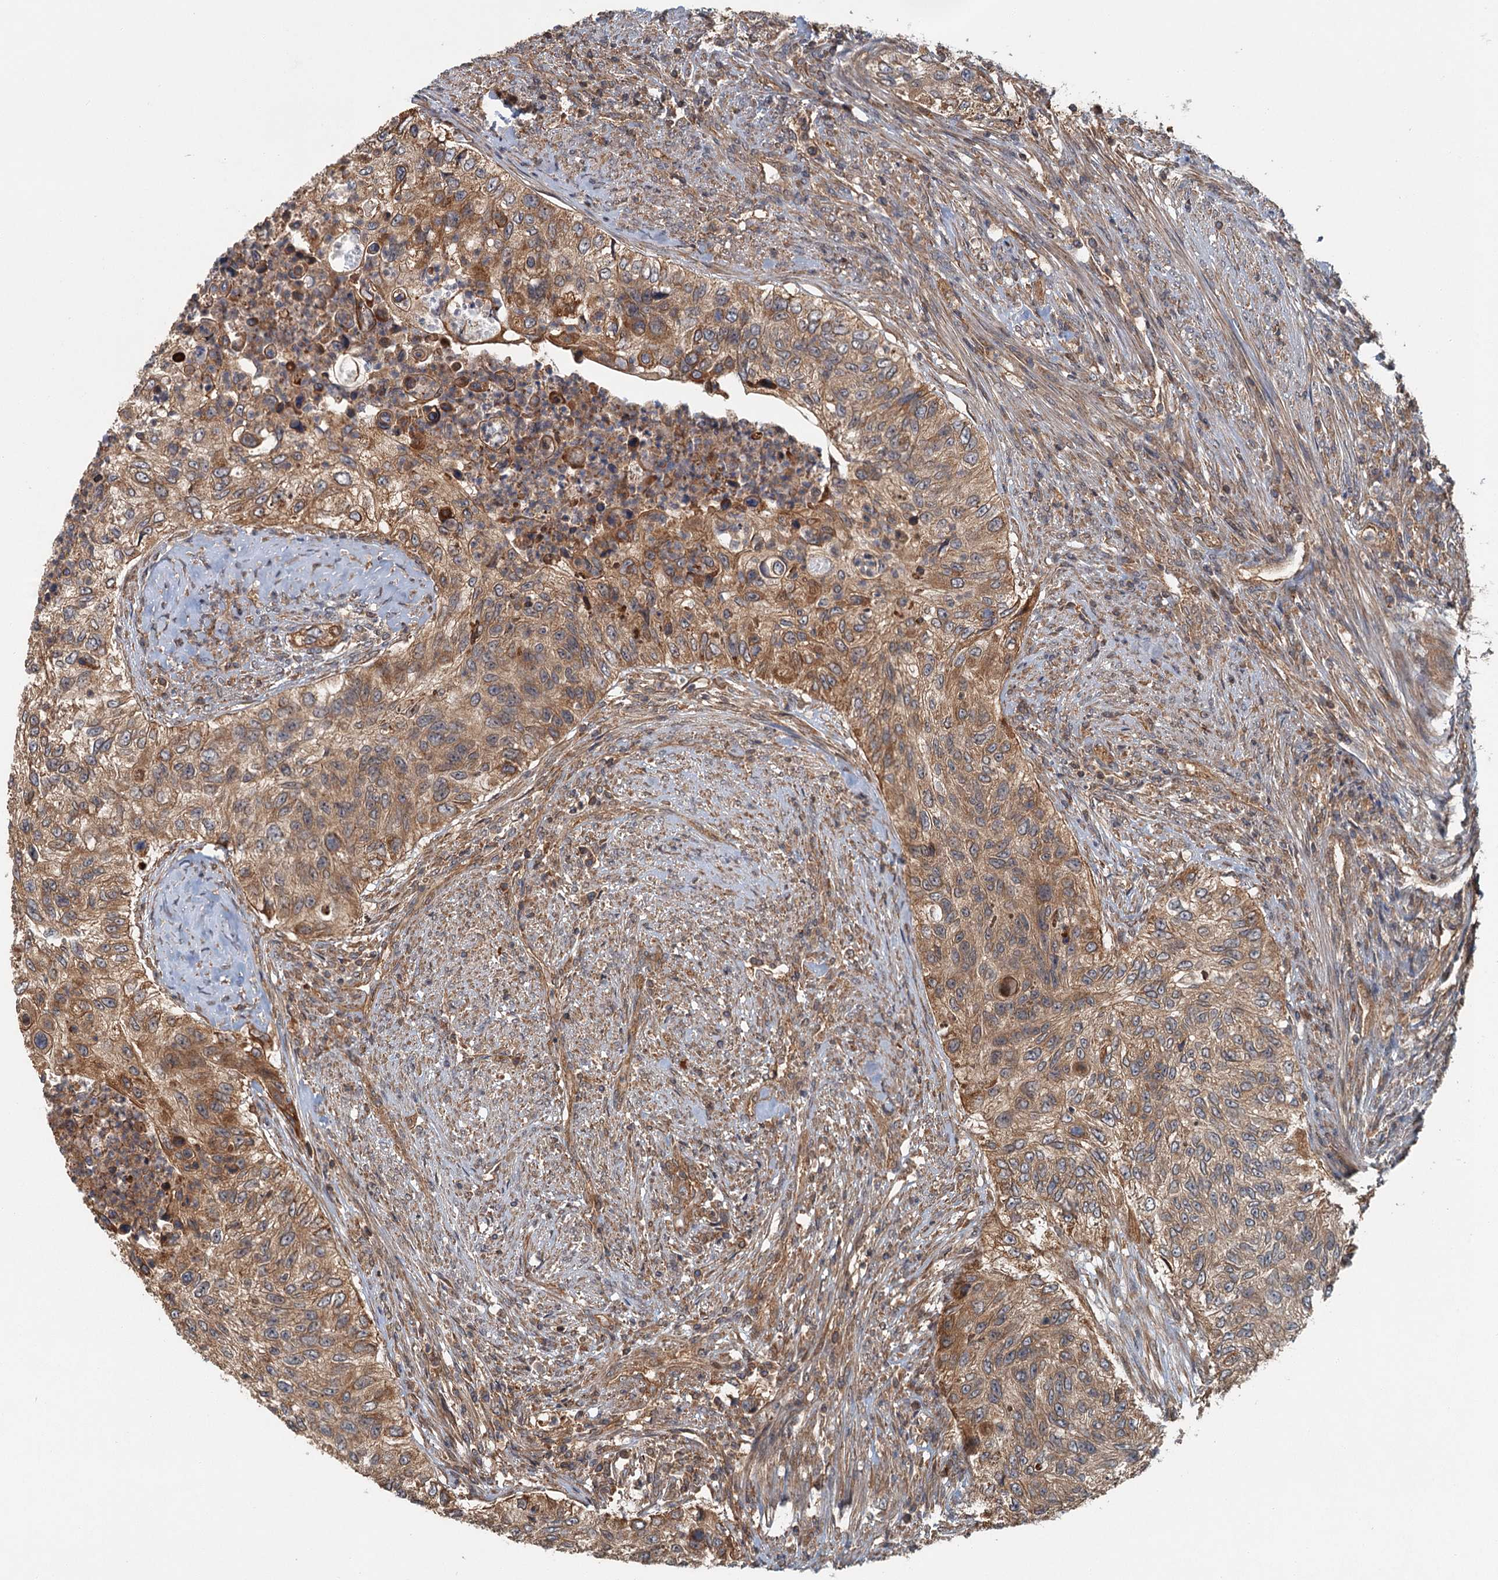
{"staining": {"intensity": "moderate", "quantity": ">75%", "location": "cytoplasmic/membranous"}, "tissue": "urothelial cancer", "cell_type": "Tumor cells", "image_type": "cancer", "snomed": [{"axis": "morphology", "description": "Urothelial carcinoma, High grade"}, {"axis": "topography", "description": "Urinary bladder"}], "caption": "Protein analysis of urothelial carcinoma (high-grade) tissue shows moderate cytoplasmic/membranous positivity in about >75% of tumor cells.", "gene": "ZNF527", "patient": {"sex": "female", "age": 60}}